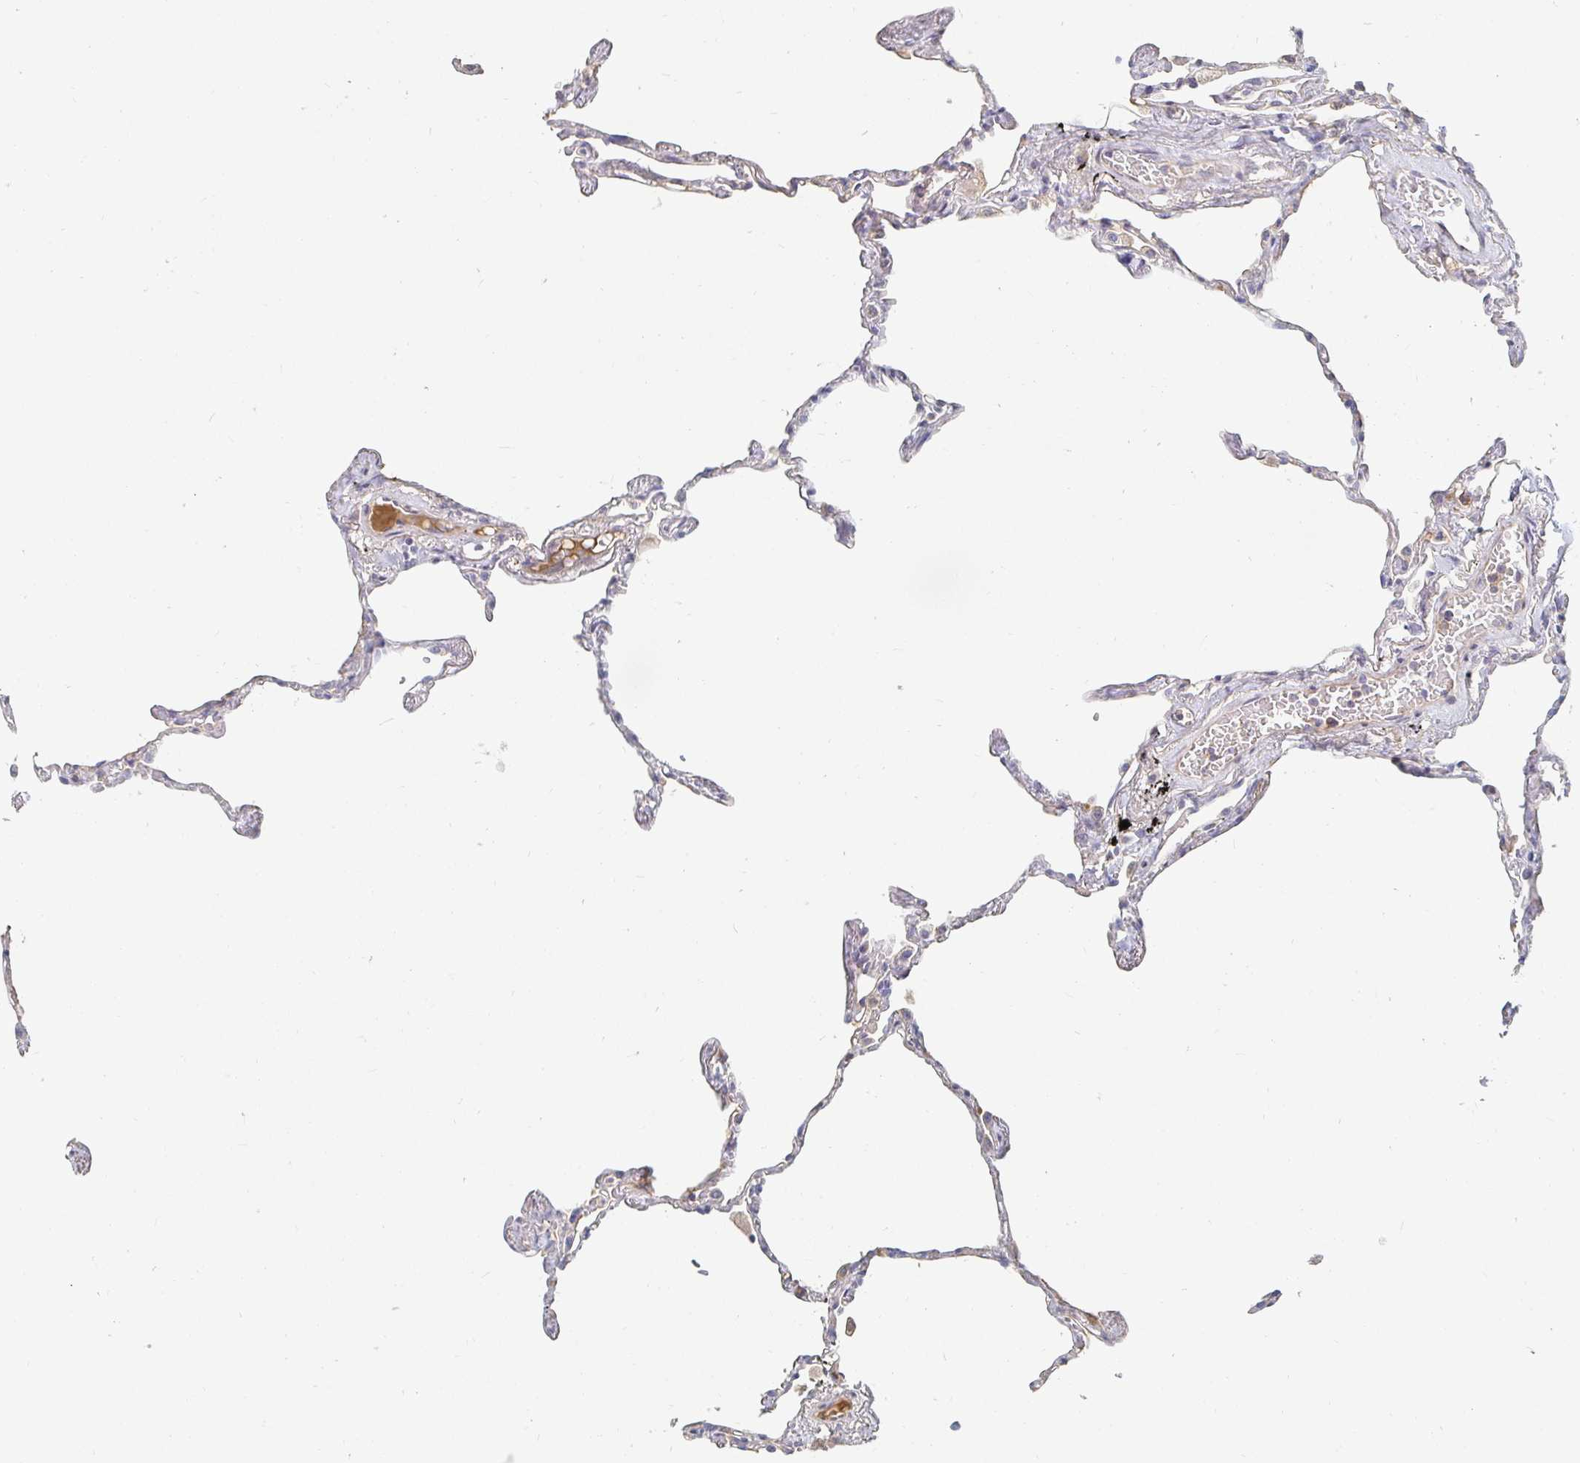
{"staining": {"intensity": "negative", "quantity": "none", "location": "none"}, "tissue": "lung", "cell_type": "Alveolar cells", "image_type": "normal", "snomed": [{"axis": "morphology", "description": "Normal tissue, NOS"}, {"axis": "topography", "description": "Lung"}], "caption": "Alveolar cells are negative for protein expression in normal human lung. (Brightfield microscopy of DAB (3,3'-diaminobenzidine) immunohistochemistry (IHC) at high magnification).", "gene": "NME9", "patient": {"sex": "female", "age": 67}}